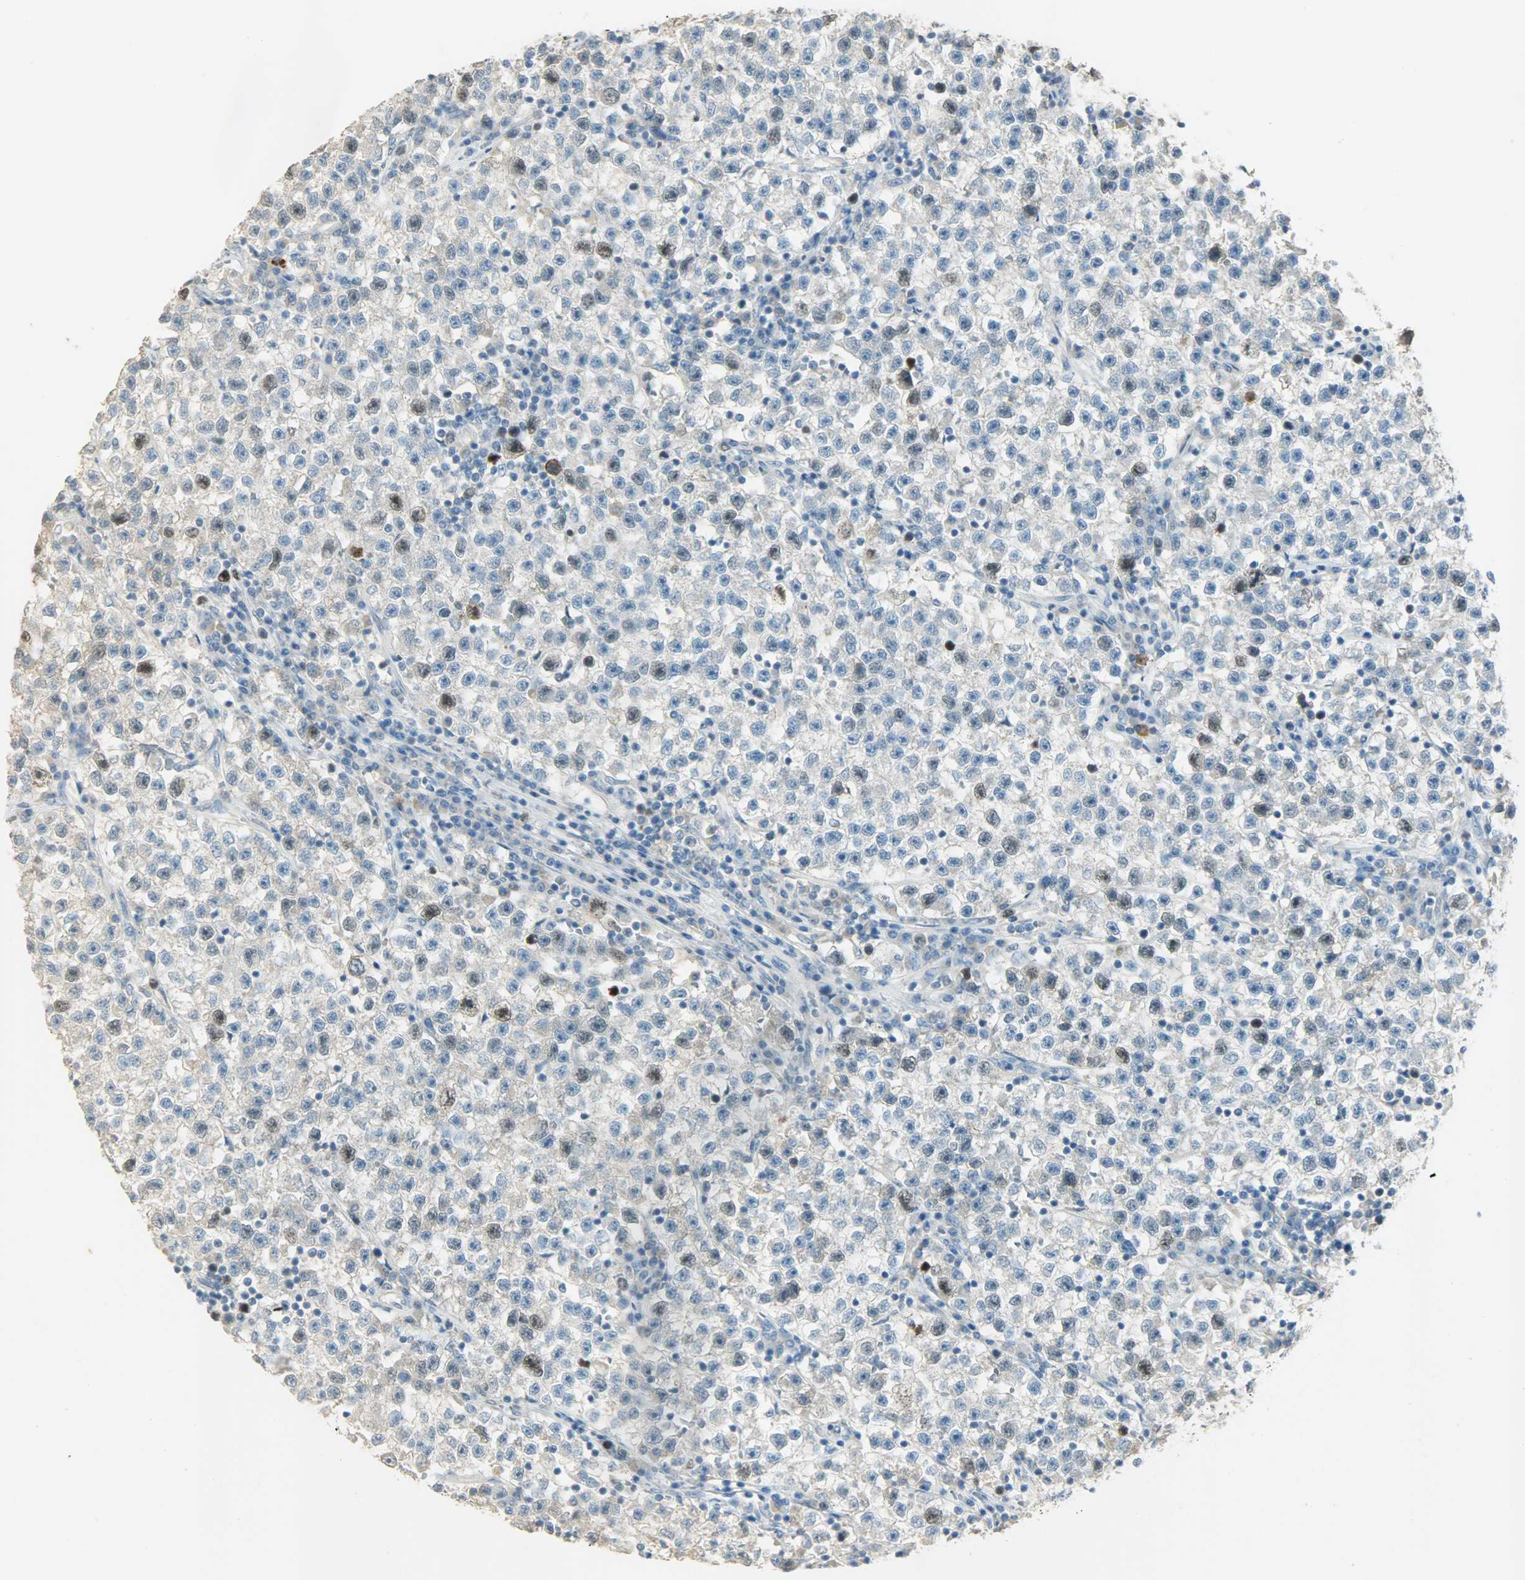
{"staining": {"intensity": "strong", "quantity": "<25%", "location": "cytoplasmic/membranous,nuclear"}, "tissue": "testis cancer", "cell_type": "Tumor cells", "image_type": "cancer", "snomed": [{"axis": "morphology", "description": "Seminoma, NOS"}, {"axis": "topography", "description": "Testis"}], "caption": "Immunohistochemistry (DAB (3,3'-diaminobenzidine)) staining of human testis cancer reveals strong cytoplasmic/membranous and nuclear protein positivity in approximately <25% of tumor cells.", "gene": "TPX2", "patient": {"sex": "male", "age": 22}}